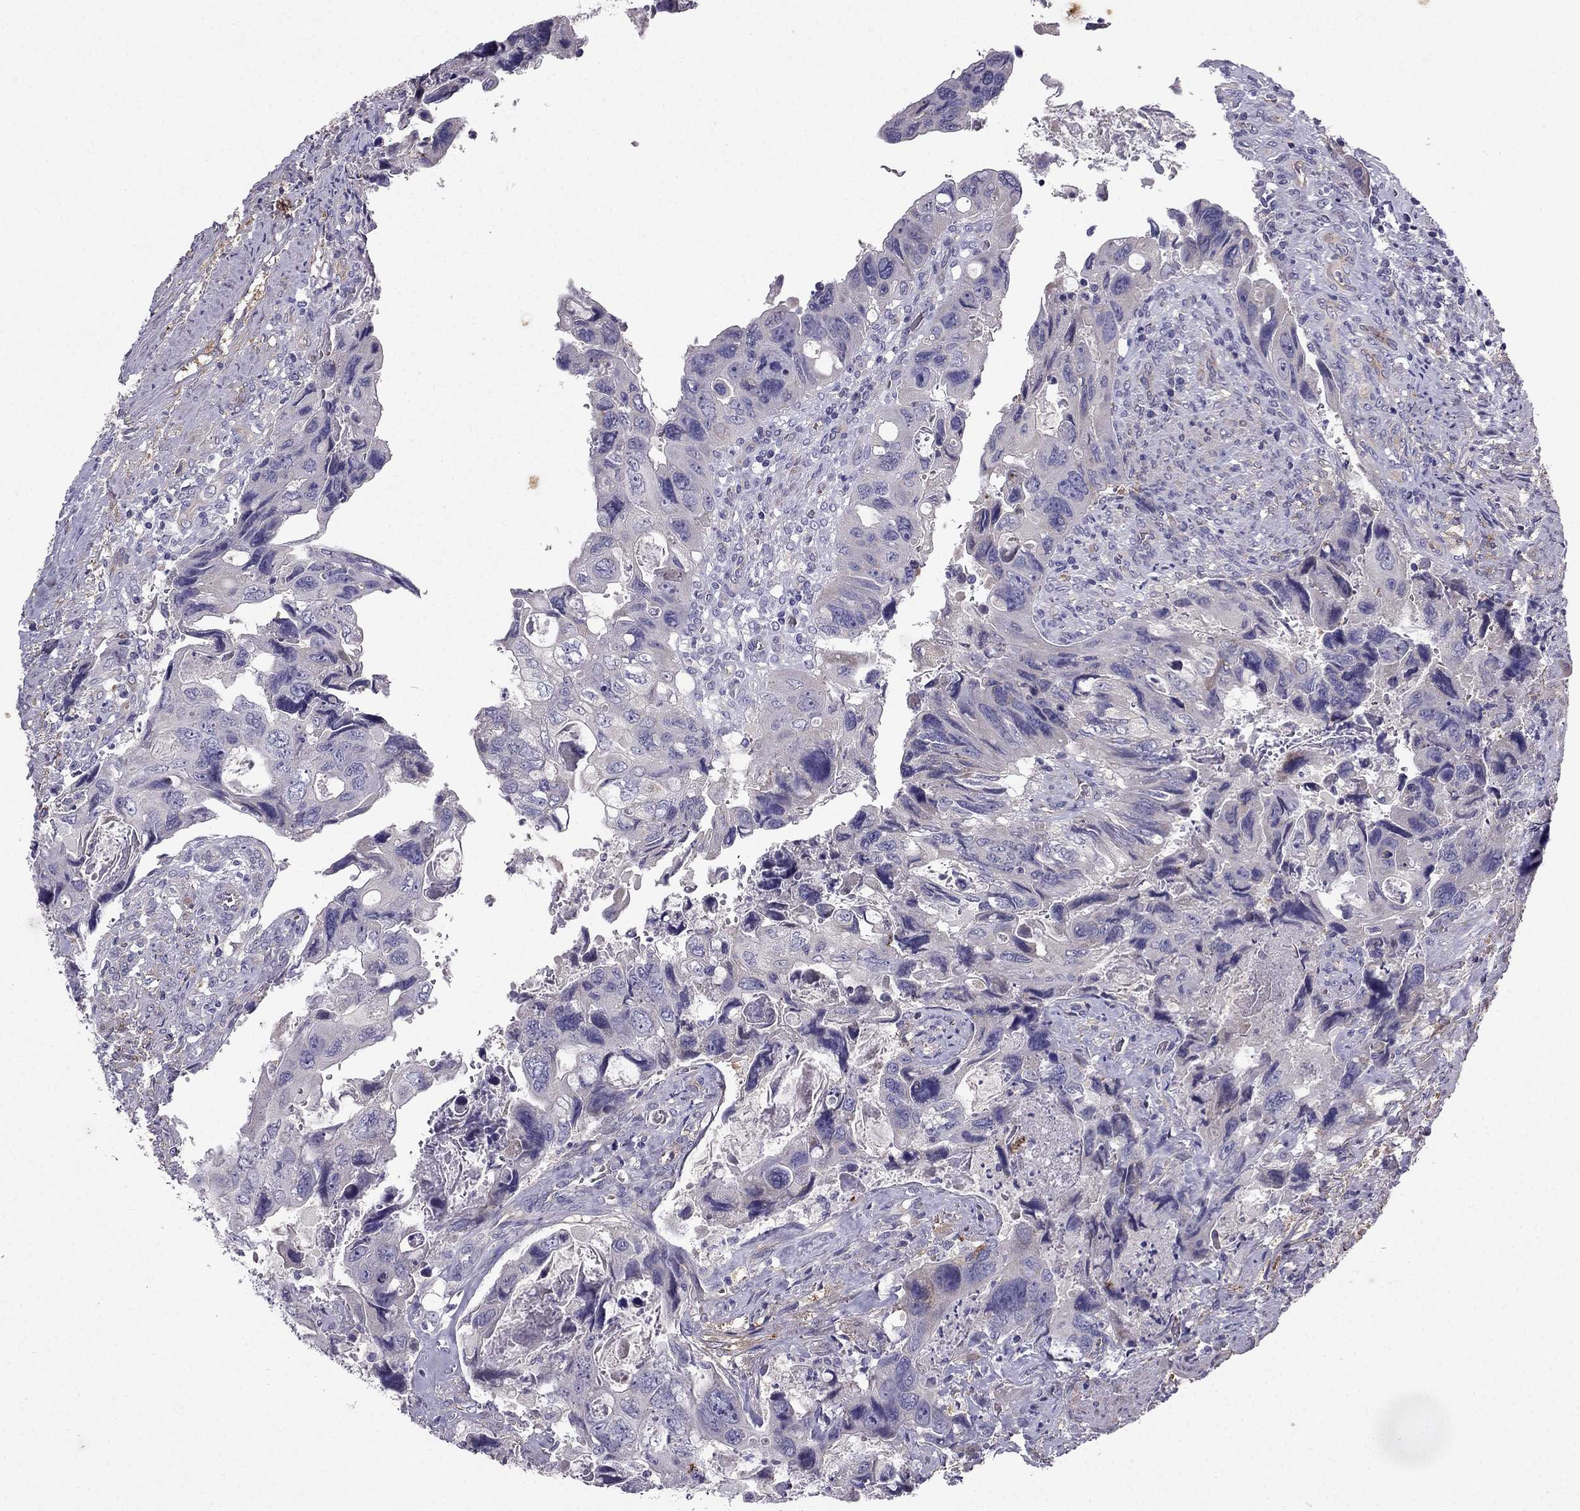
{"staining": {"intensity": "negative", "quantity": "none", "location": "none"}, "tissue": "colorectal cancer", "cell_type": "Tumor cells", "image_type": "cancer", "snomed": [{"axis": "morphology", "description": "Adenocarcinoma, NOS"}, {"axis": "topography", "description": "Rectum"}], "caption": "DAB (3,3'-diaminobenzidine) immunohistochemical staining of colorectal cancer (adenocarcinoma) displays no significant positivity in tumor cells.", "gene": "SYT5", "patient": {"sex": "male", "age": 62}}